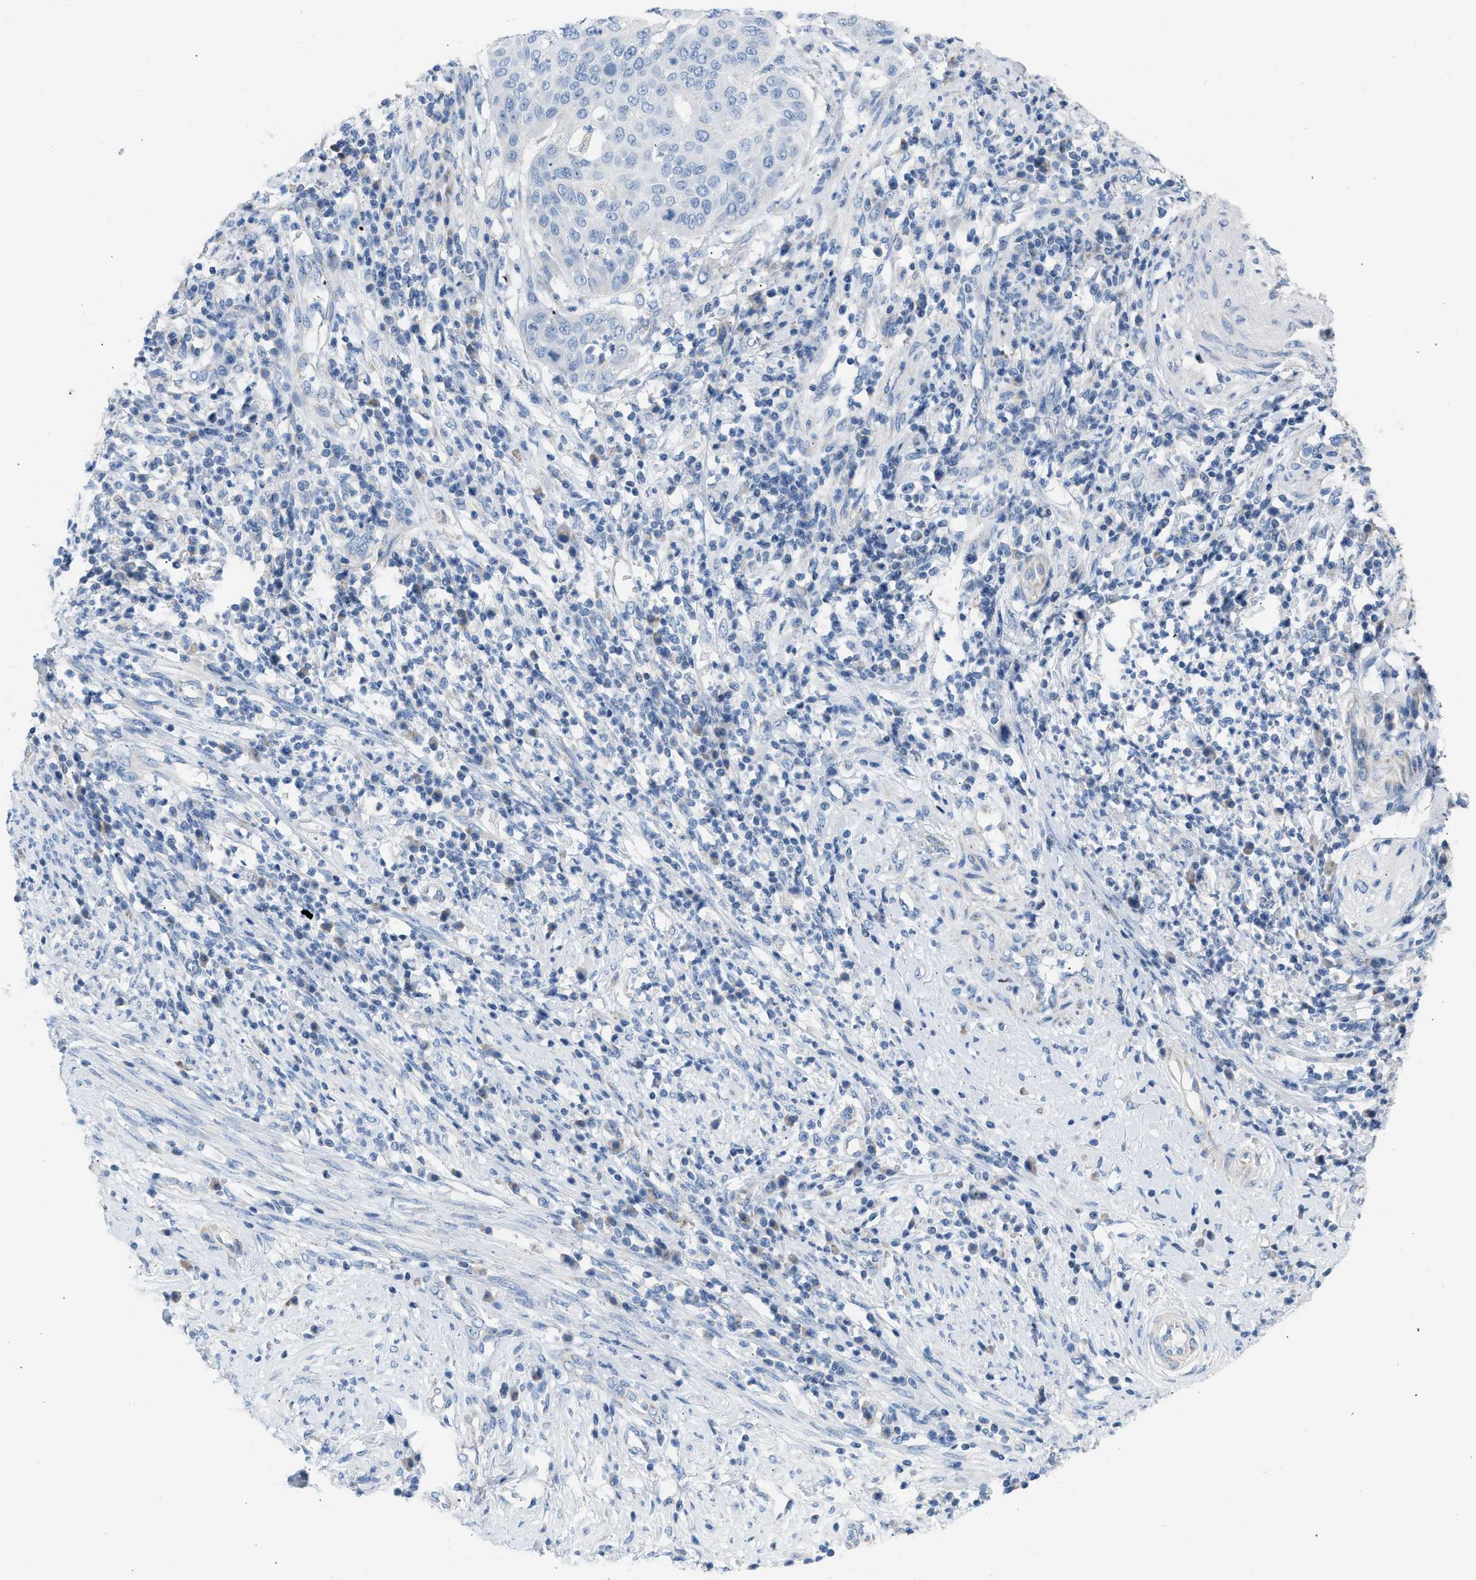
{"staining": {"intensity": "negative", "quantity": "none", "location": "none"}, "tissue": "cervical cancer", "cell_type": "Tumor cells", "image_type": "cancer", "snomed": [{"axis": "morphology", "description": "Normal tissue, NOS"}, {"axis": "morphology", "description": "Squamous cell carcinoma, NOS"}, {"axis": "topography", "description": "Cervix"}], "caption": "High magnification brightfield microscopy of cervical cancer stained with DAB (3,3'-diaminobenzidine) (brown) and counterstained with hematoxylin (blue): tumor cells show no significant staining.", "gene": "NDUFS8", "patient": {"sex": "female", "age": 39}}